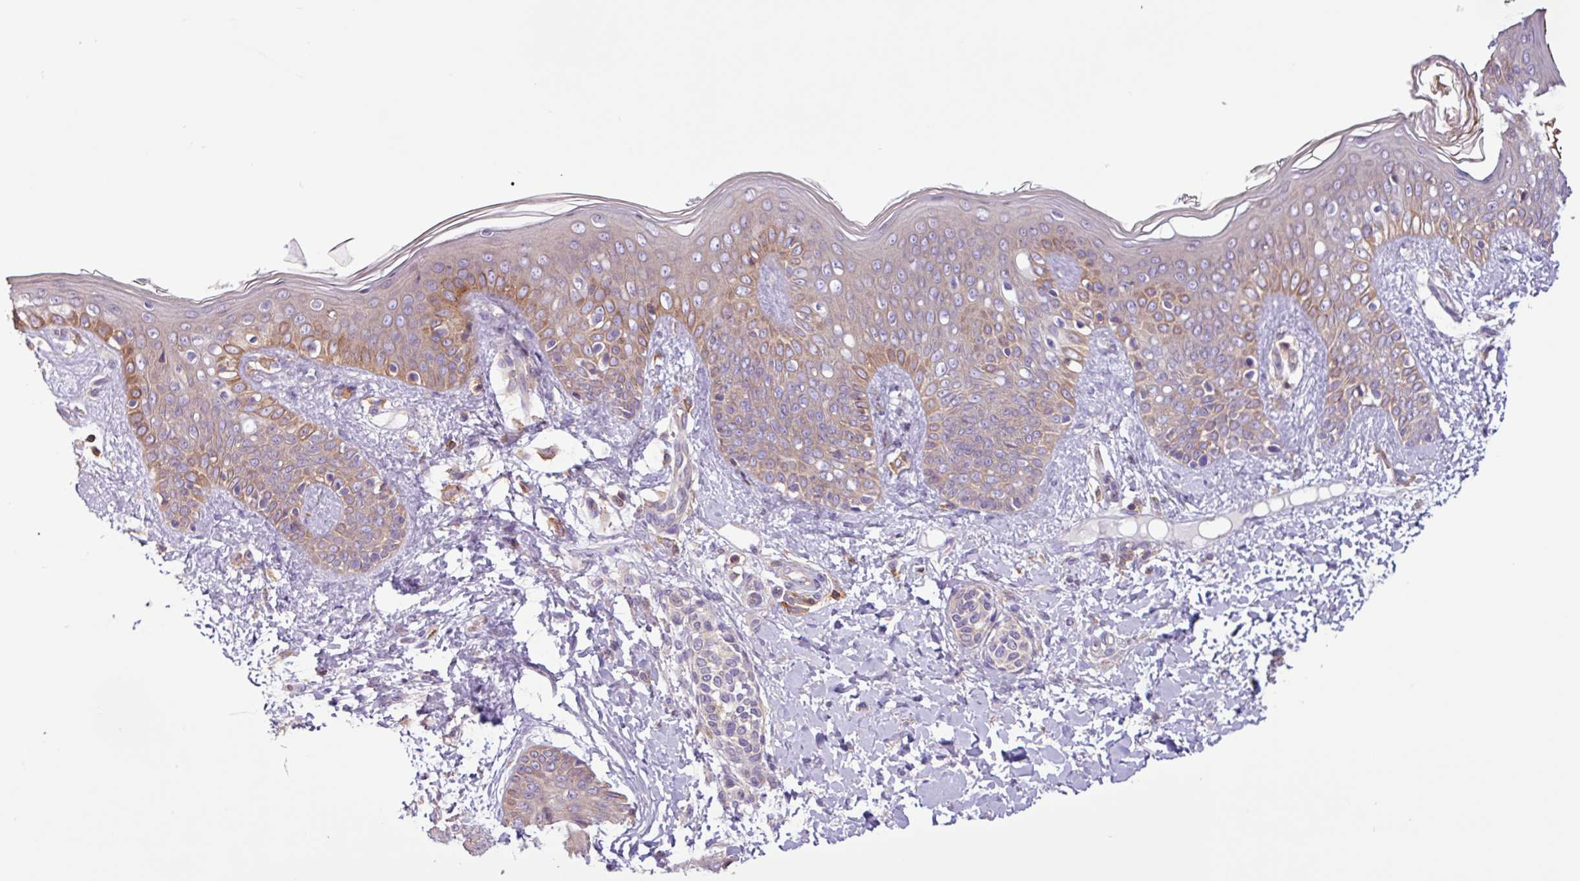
{"staining": {"intensity": "negative", "quantity": "none", "location": "none"}, "tissue": "skin", "cell_type": "Fibroblasts", "image_type": "normal", "snomed": [{"axis": "morphology", "description": "Normal tissue, NOS"}, {"axis": "topography", "description": "Skin"}], "caption": "Skin stained for a protein using IHC exhibits no expression fibroblasts.", "gene": "ACTR3B", "patient": {"sex": "male", "age": 16}}